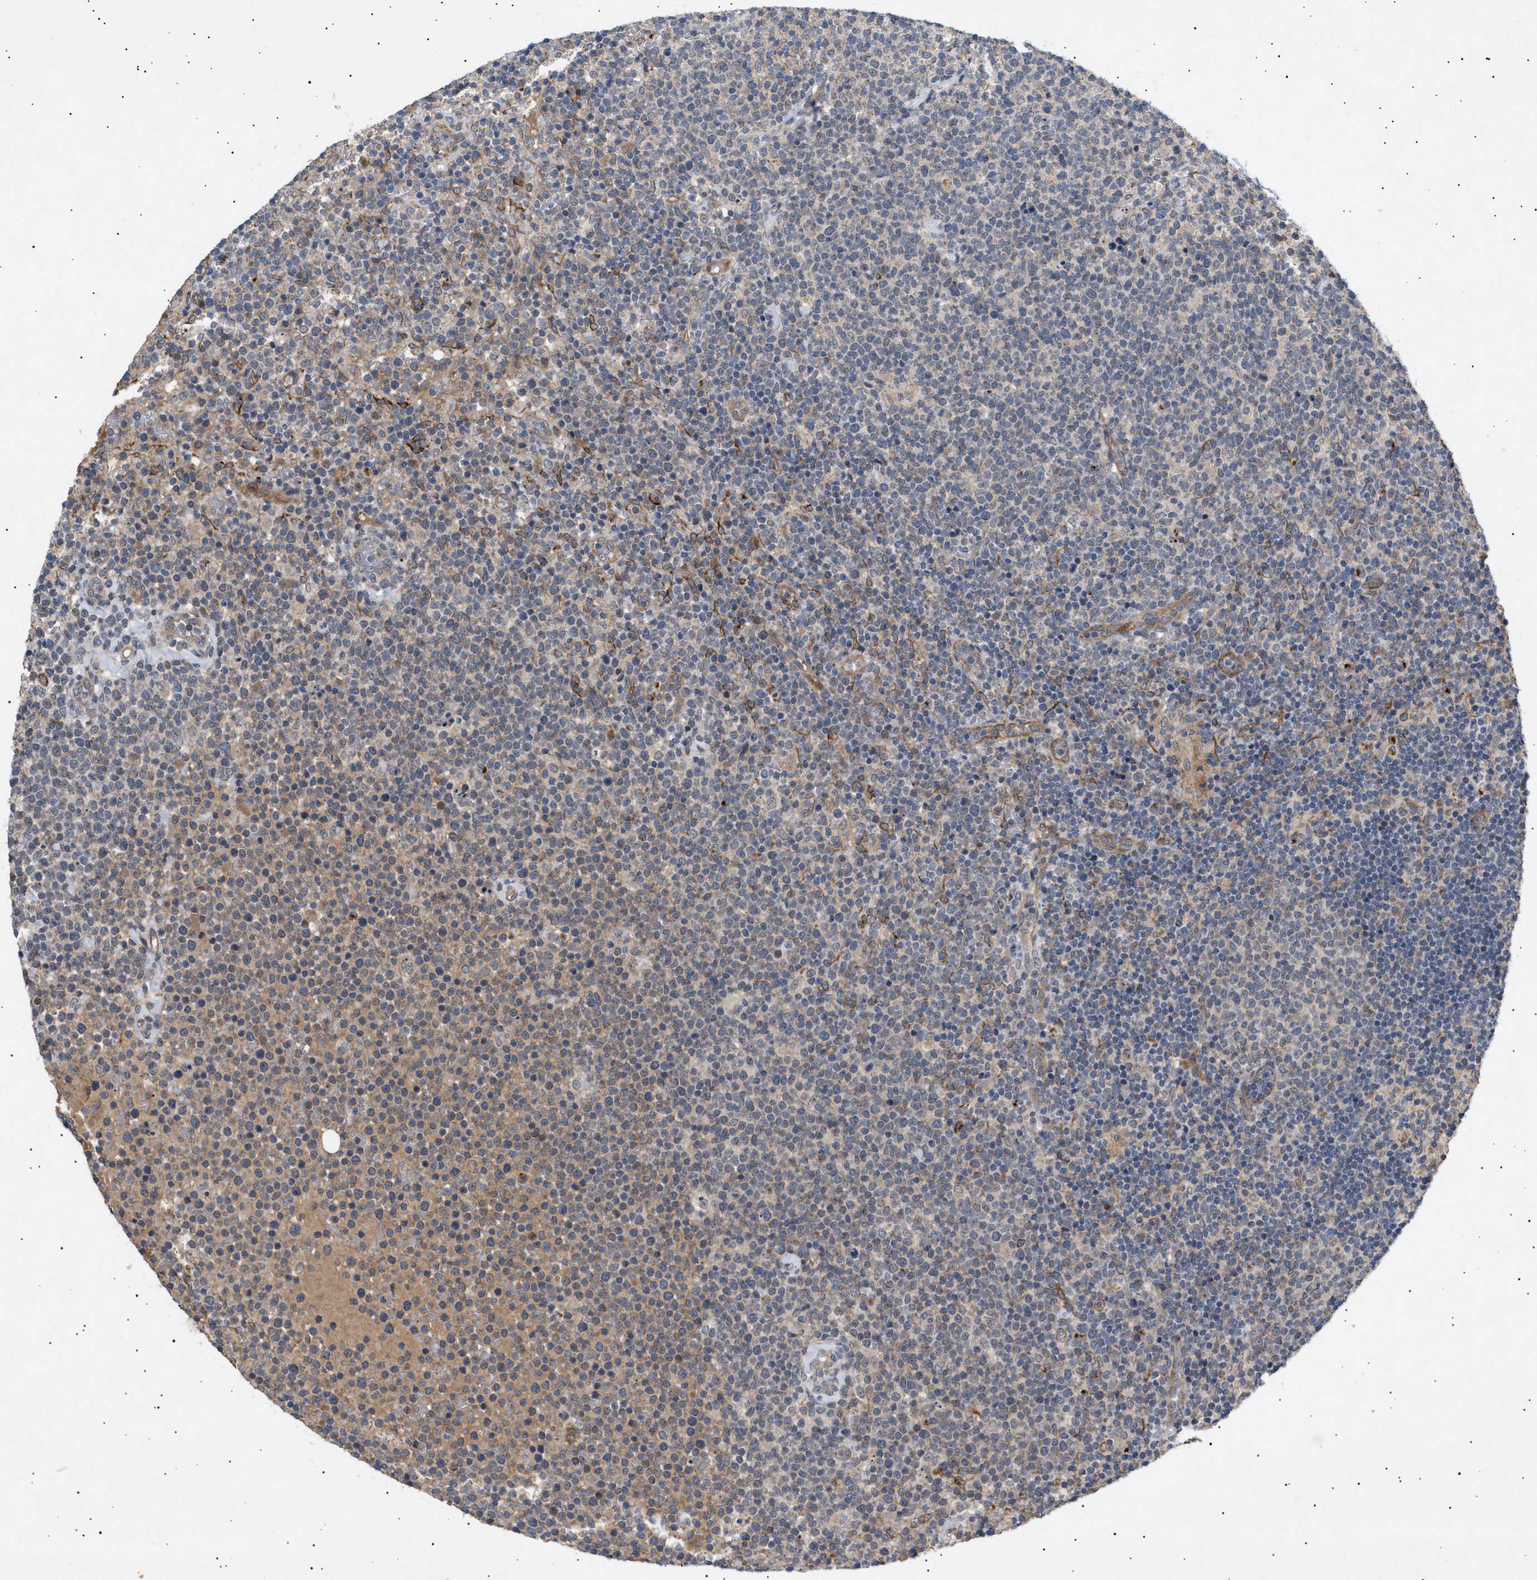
{"staining": {"intensity": "weak", "quantity": "25%-75%", "location": "cytoplasmic/membranous"}, "tissue": "lymphoma", "cell_type": "Tumor cells", "image_type": "cancer", "snomed": [{"axis": "morphology", "description": "Malignant lymphoma, non-Hodgkin's type, High grade"}, {"axis": "topography", "description": "Lymph node"}], "caption": "High-power microscopy captured an immunohistochemistry histopathology image of malignant lymphoma, non-Hodgkin's type (high-grade), revealing weak cytoplasmic/membranous expression in about 25%-75% of tumor cells. Using DAB (3,3'-diaminobenzidine) (brown) and hematoxylin (blue) stains, captured at high magnification using brightfield microscopy.", "gene": "SIRT5", "patient": {"sex": "male", "age": 61}}